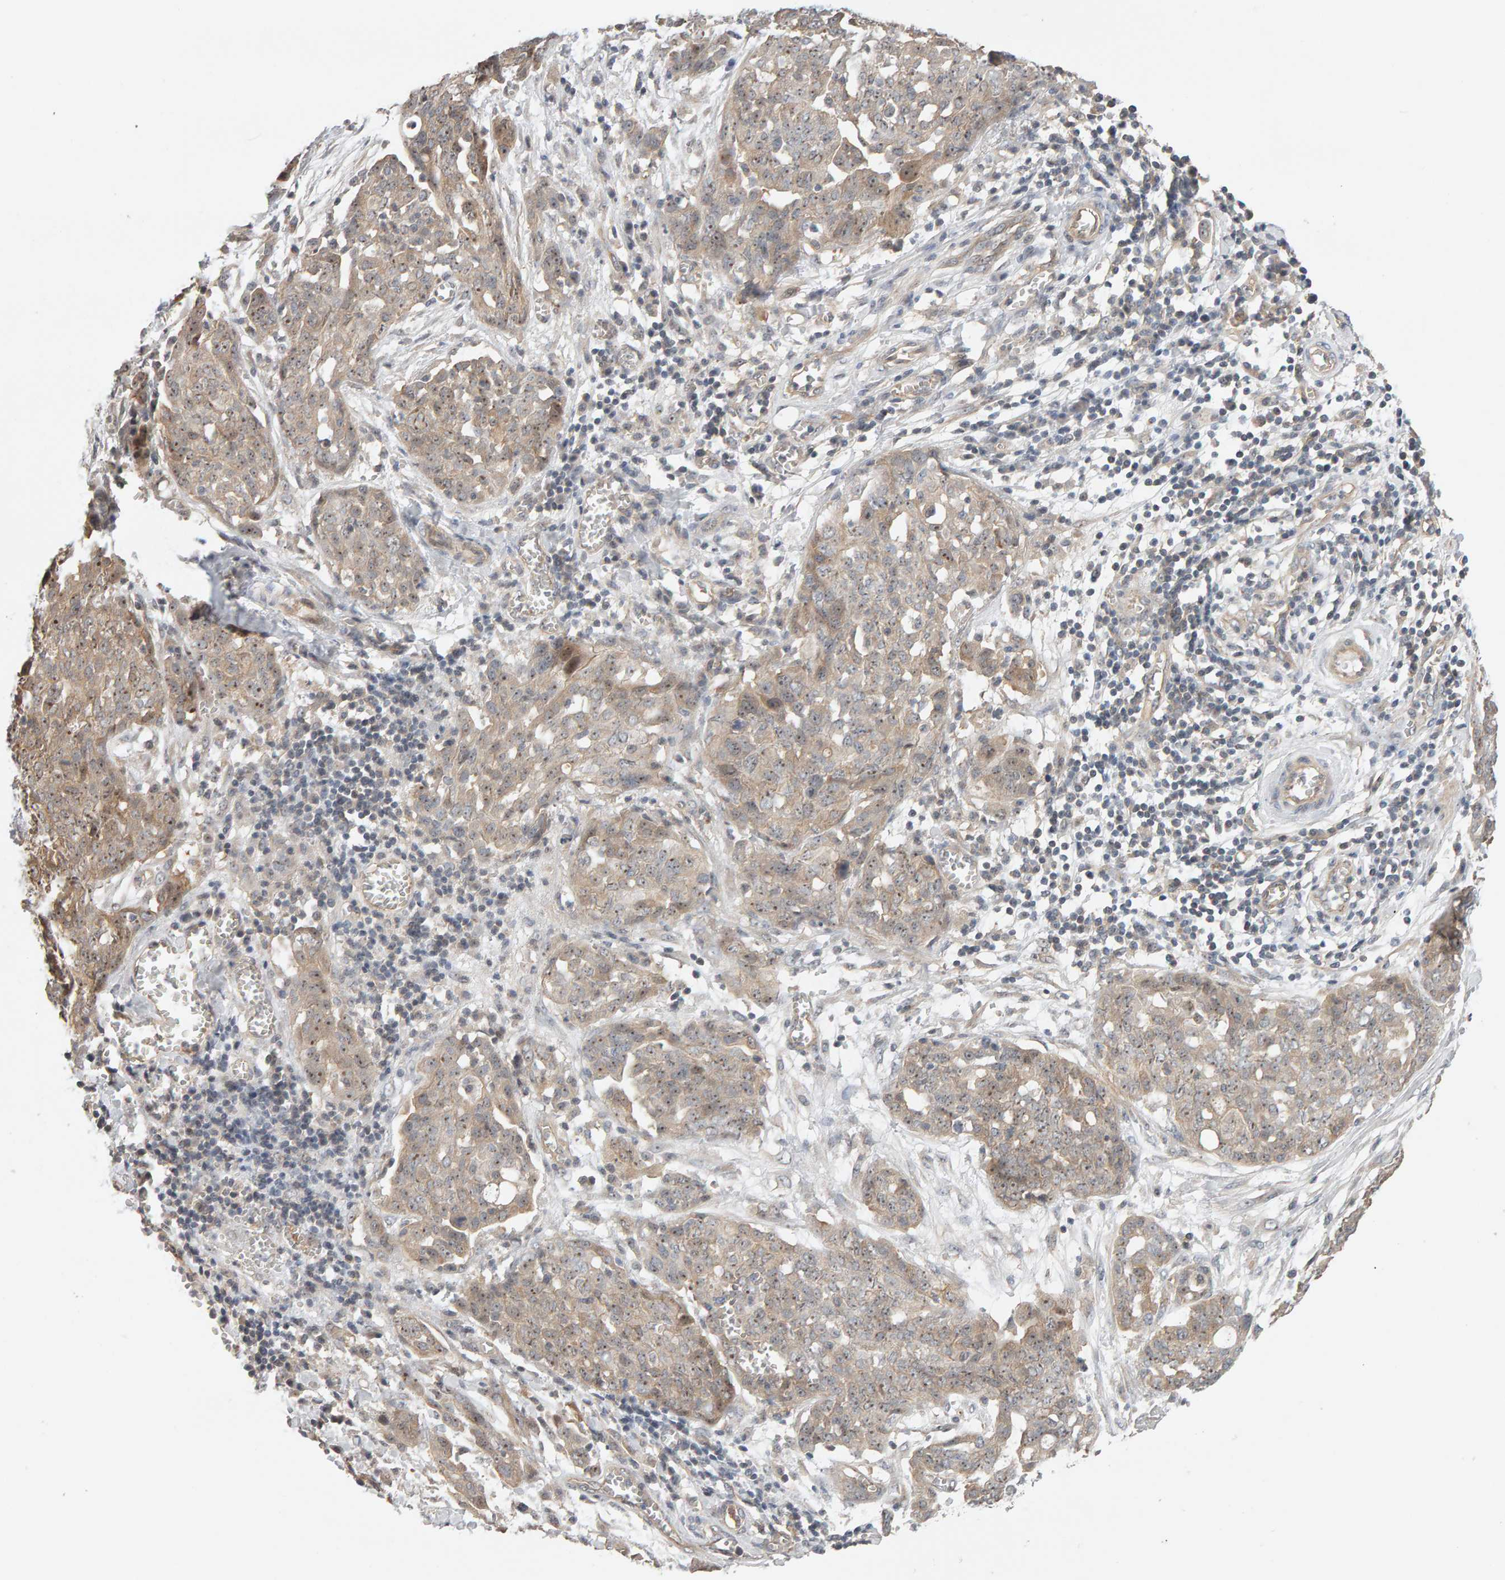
{"staining": {"intensity": "weak", "quantity": ">75%", "location": "cytoplasmic/membranous"}, "tissue": "ovarian cancer", "cell_type": "Tumor cells", "image_type": "cancer", "snomed": [{"axis": "morphology", "description": "Cystadenocarcinoma, serous, NOS"}, {"axis": "topography", "description": "Soft tissue"}, {"axis": "topography", "description": "Ovary"}], "caption": "There is low levels of weak cytoplasmic/membranous expression in tumor cells of ovarian serous cystadenocarcinoma, as demonstrated by immunohistochemical staining (brown color).", "gene": "PPP1R16A", "patient": {"sex": "female", "age": 57}}